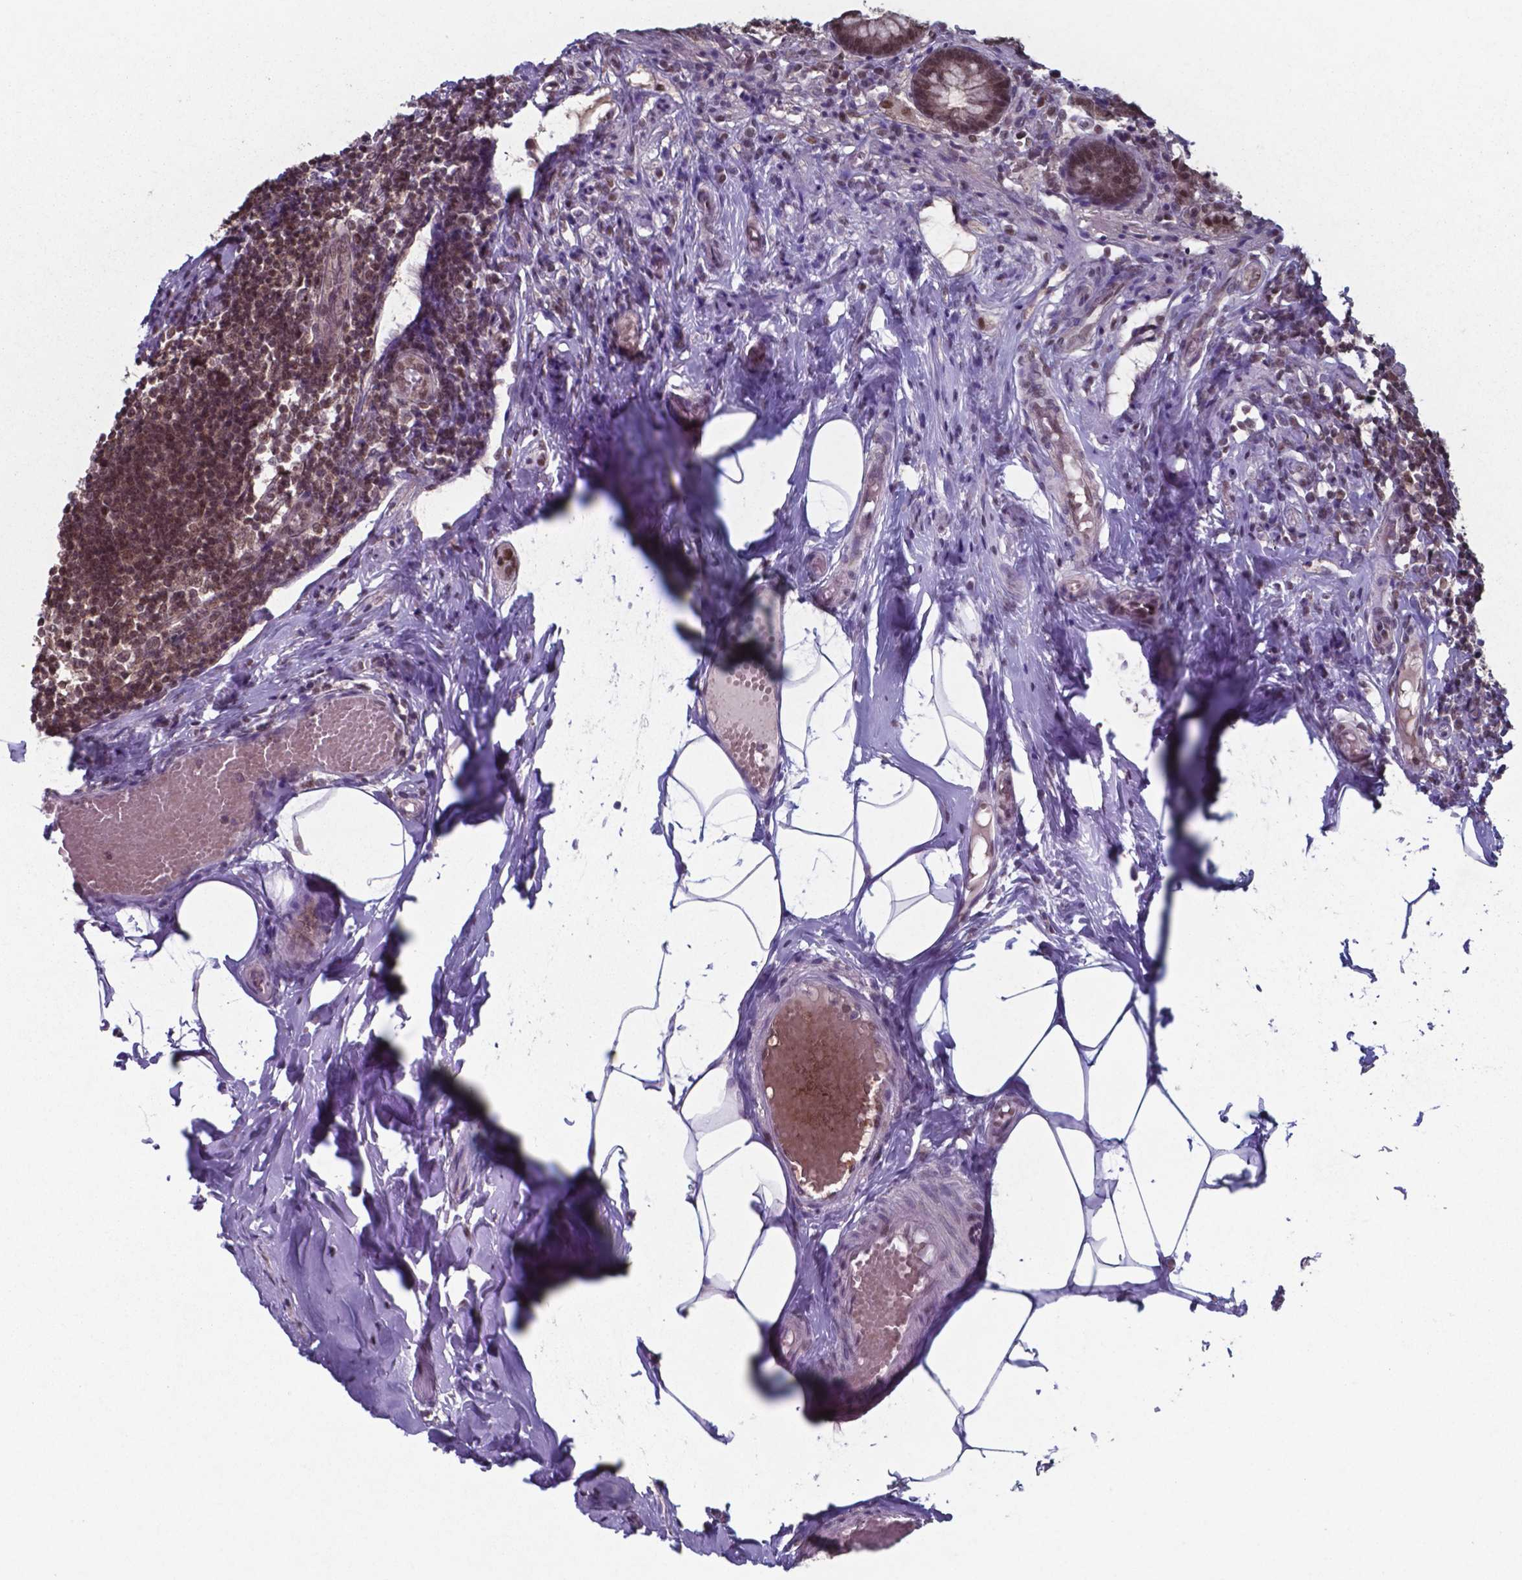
{"staining": {"intensity": "moderate", "quantity": ">75%", "location": "nuclear"}, "tissue": "appendix", "cell_type": "Glandular cells", "image_type": "normal", "snomed": [{"axis": "morphology", "description": "Normal tissue, NOS"}, {"axis": "topography", "description": "Appendix"}], "caption": "Immunohistochemical staining of unremarkable human appendix exhibits >75% levels of moderate nuclear protein positivity in about >75% of glandular cells.", "gene": "UBA1", "patient": {"sex": "female", "age": 32}}